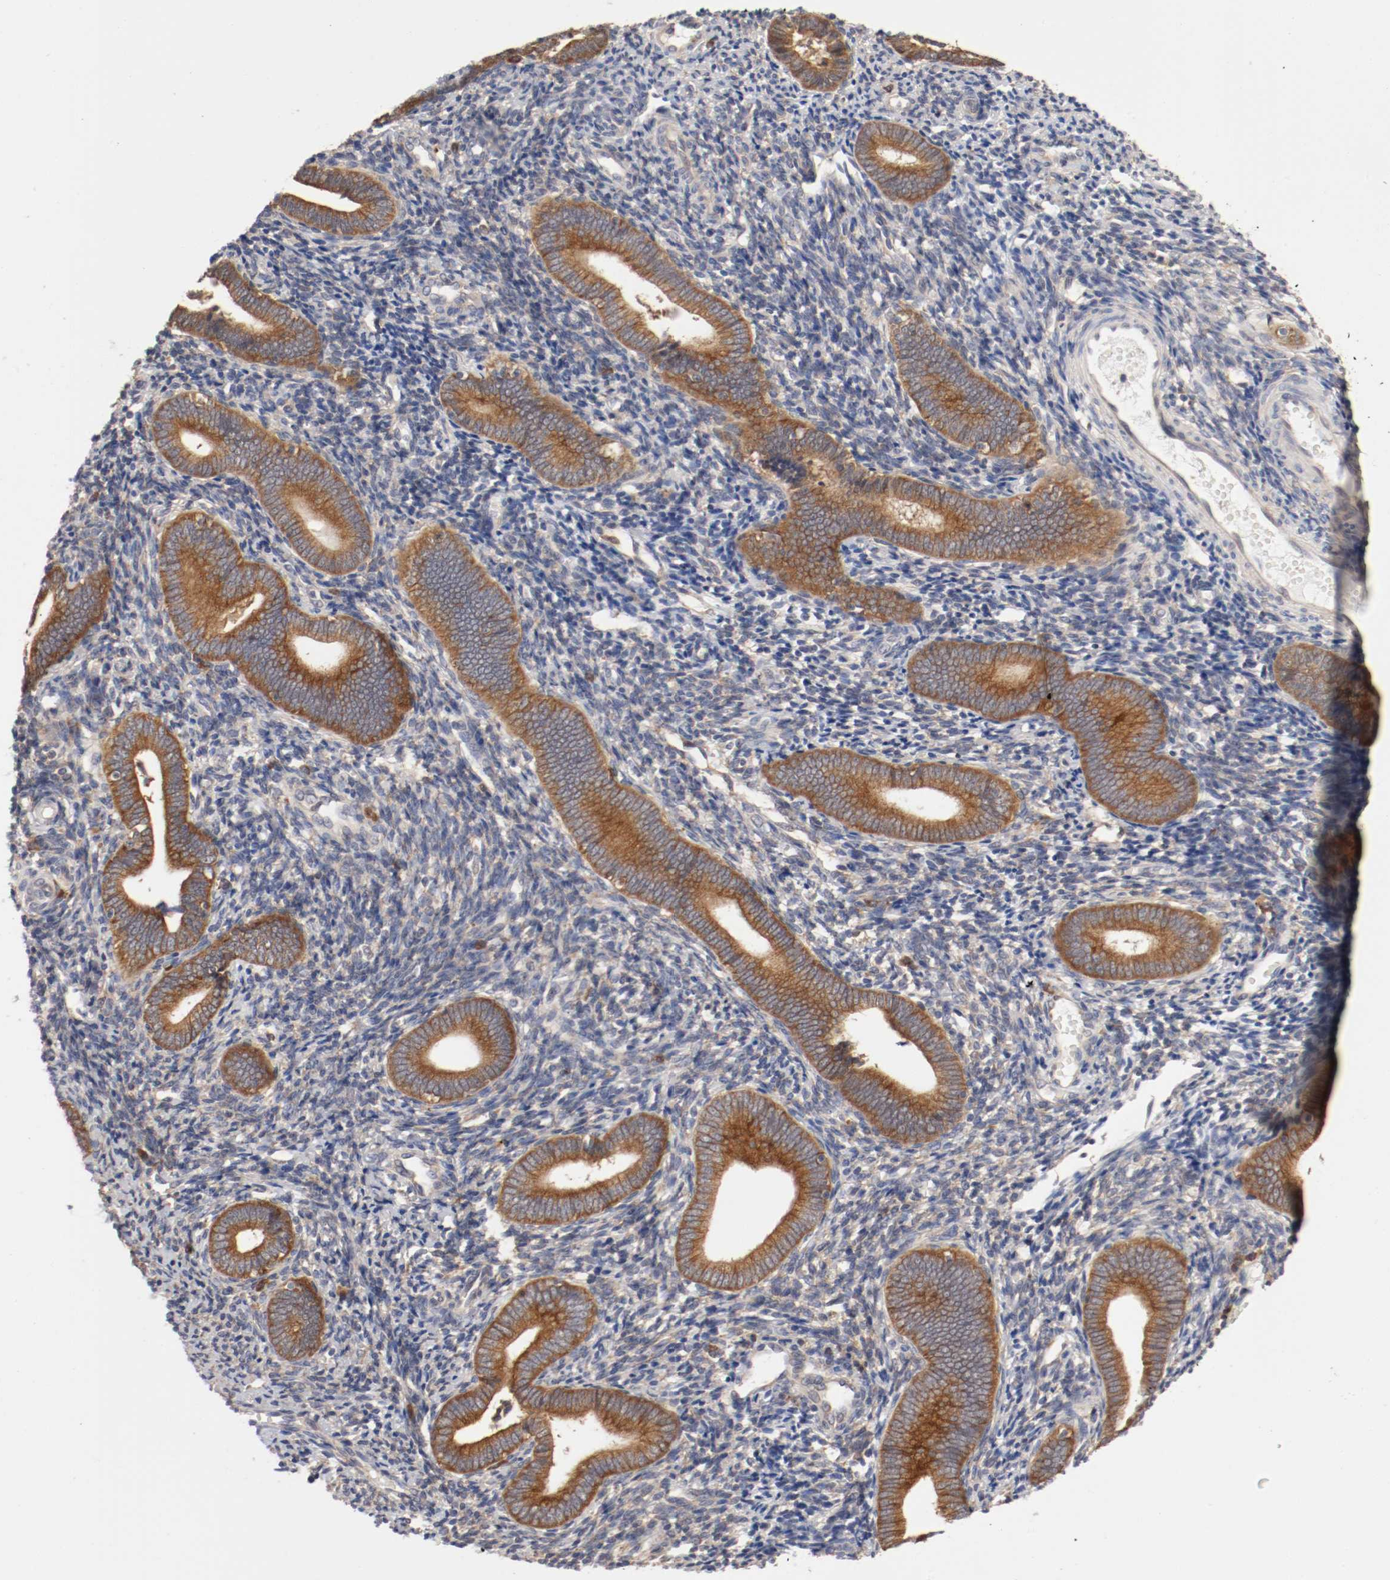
{"staining": {"intensity": "weak", "quantity": ">75%", "location": "cytoplasmic/membranous"}, "tissue": "endometrium", "cell_type": "Cells in endometrial stroma", "image_type": "normal", "snomed": [{"axis": "morphology", "description": "Normal tissue, NOS"}, {"axis": "topography", "description": "Uterus"}, {"axis": "topography", "description": "Endometrium"}], "caption": "Immunohistochemical staining of unremarkable endometrium shows low levels of weak cytoplasmic/membranous expression in about >75% of cells in endometrial stroma. Using DAB (brown) and hematoxylin (blue) stains, captured at high magnification using brightfield microscopy.", "gene": "FKBP3", "patient": {"sex": "female", "age": 33}}